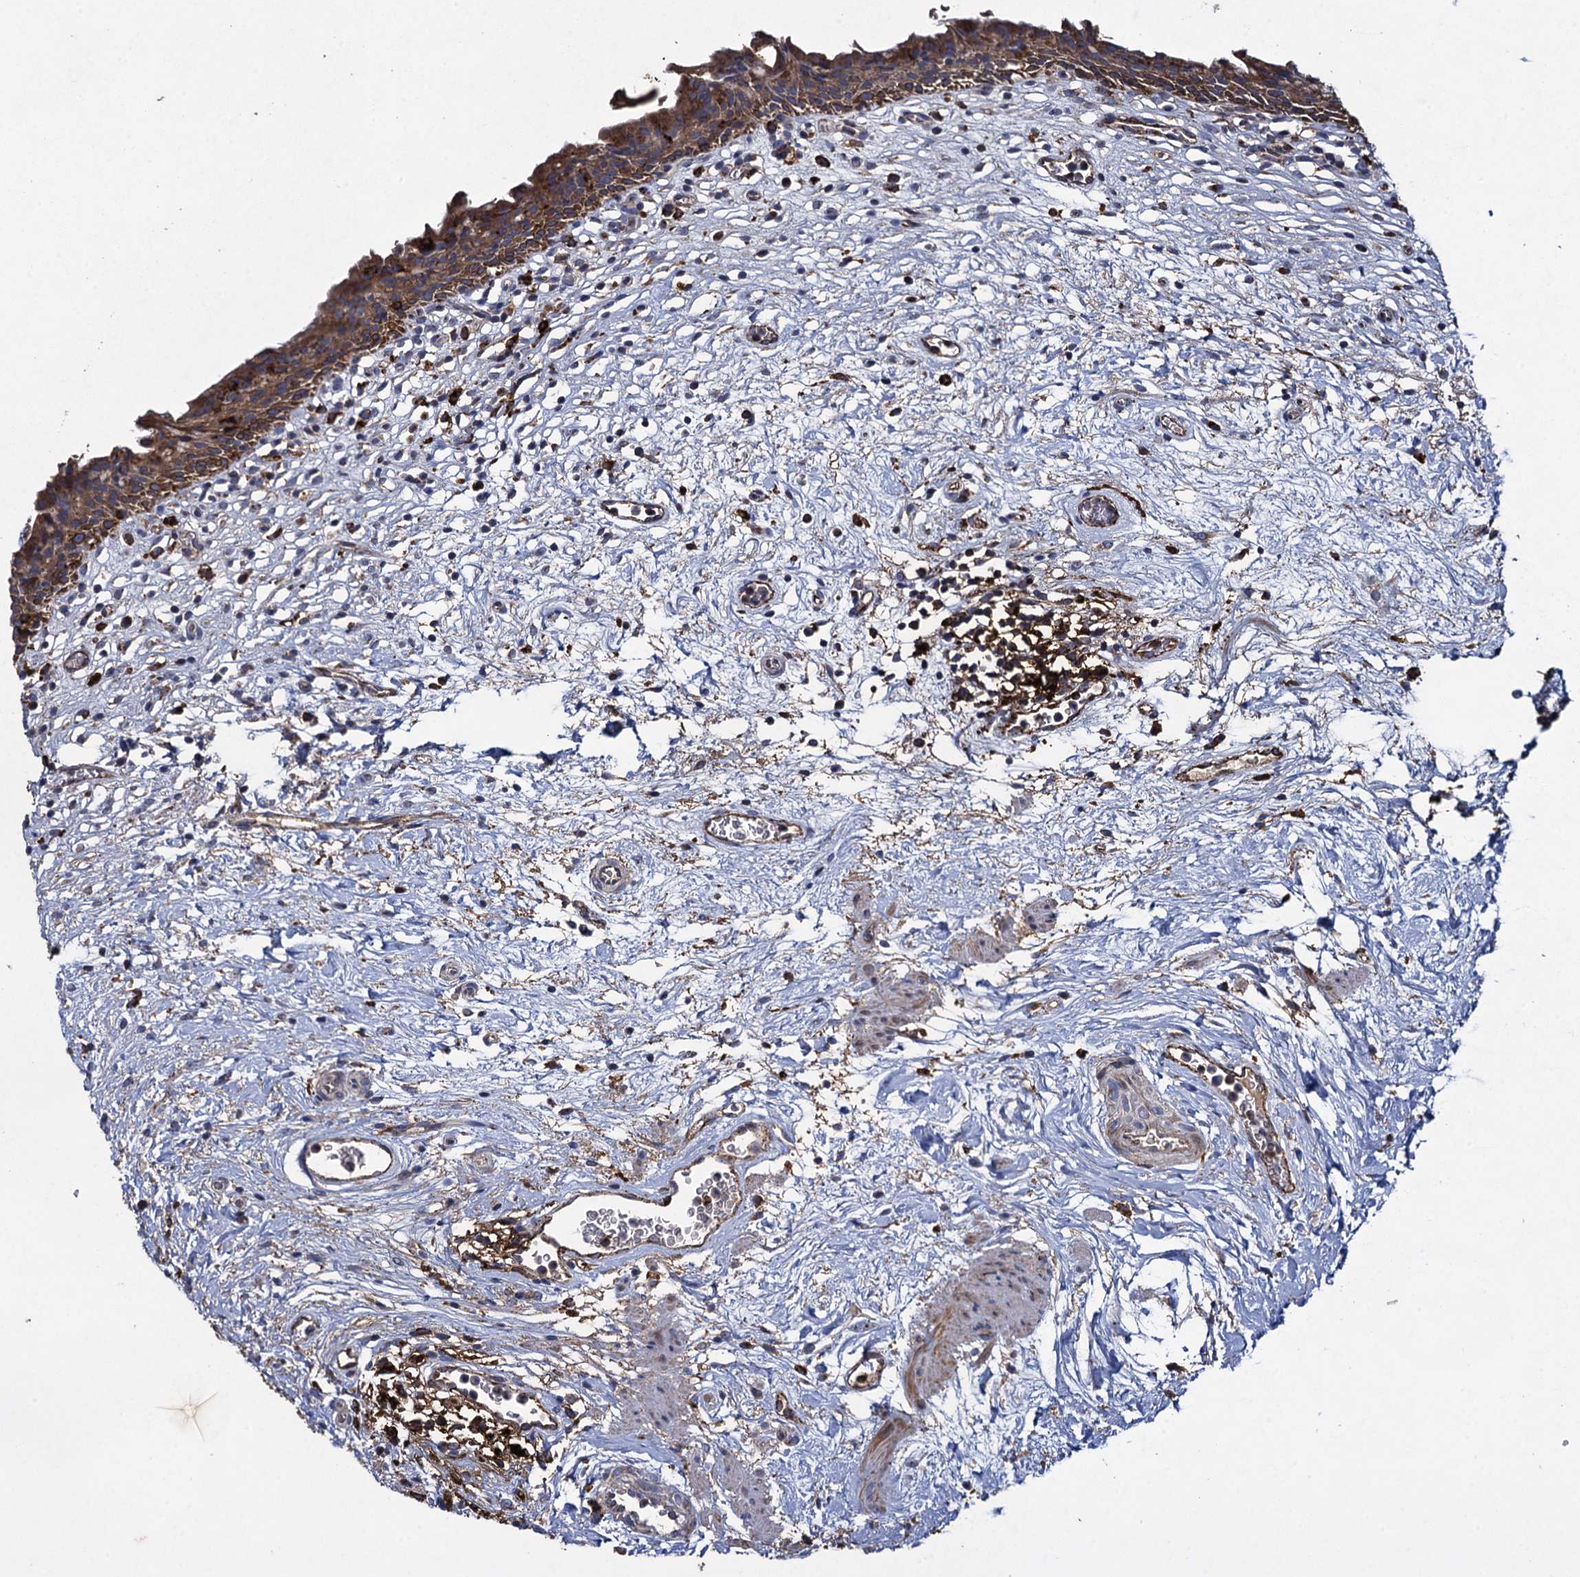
{"staining": {"intensity": "moderate", "quantity": "25%-75%", "location": "cytoplasmic/membranous"}, "tissue": "urinary bladder", "cell_type": "Urothelial cells", "image_type": "normal", "snomed": [{"axis": "morphology", "description": "Normal tissue, NOS"}, {"axis": "morphology", "description": "Inflammation, NOS"}, {"axis": "topography", "description": "Urinary bladder"}], "caption": "Urinary bladder stained for a protein reveals moderate cytoplasmic/membranous positivity in urothelial cells. The protein of interest is stained brown, and the nuclei are stained in blue (DAB (3,3'-diaminobenzidine) IHC with brightfield microscopy, high magnification).", "gene": "TXNDC11", "patient": {"sex": "male", "age": 63}}